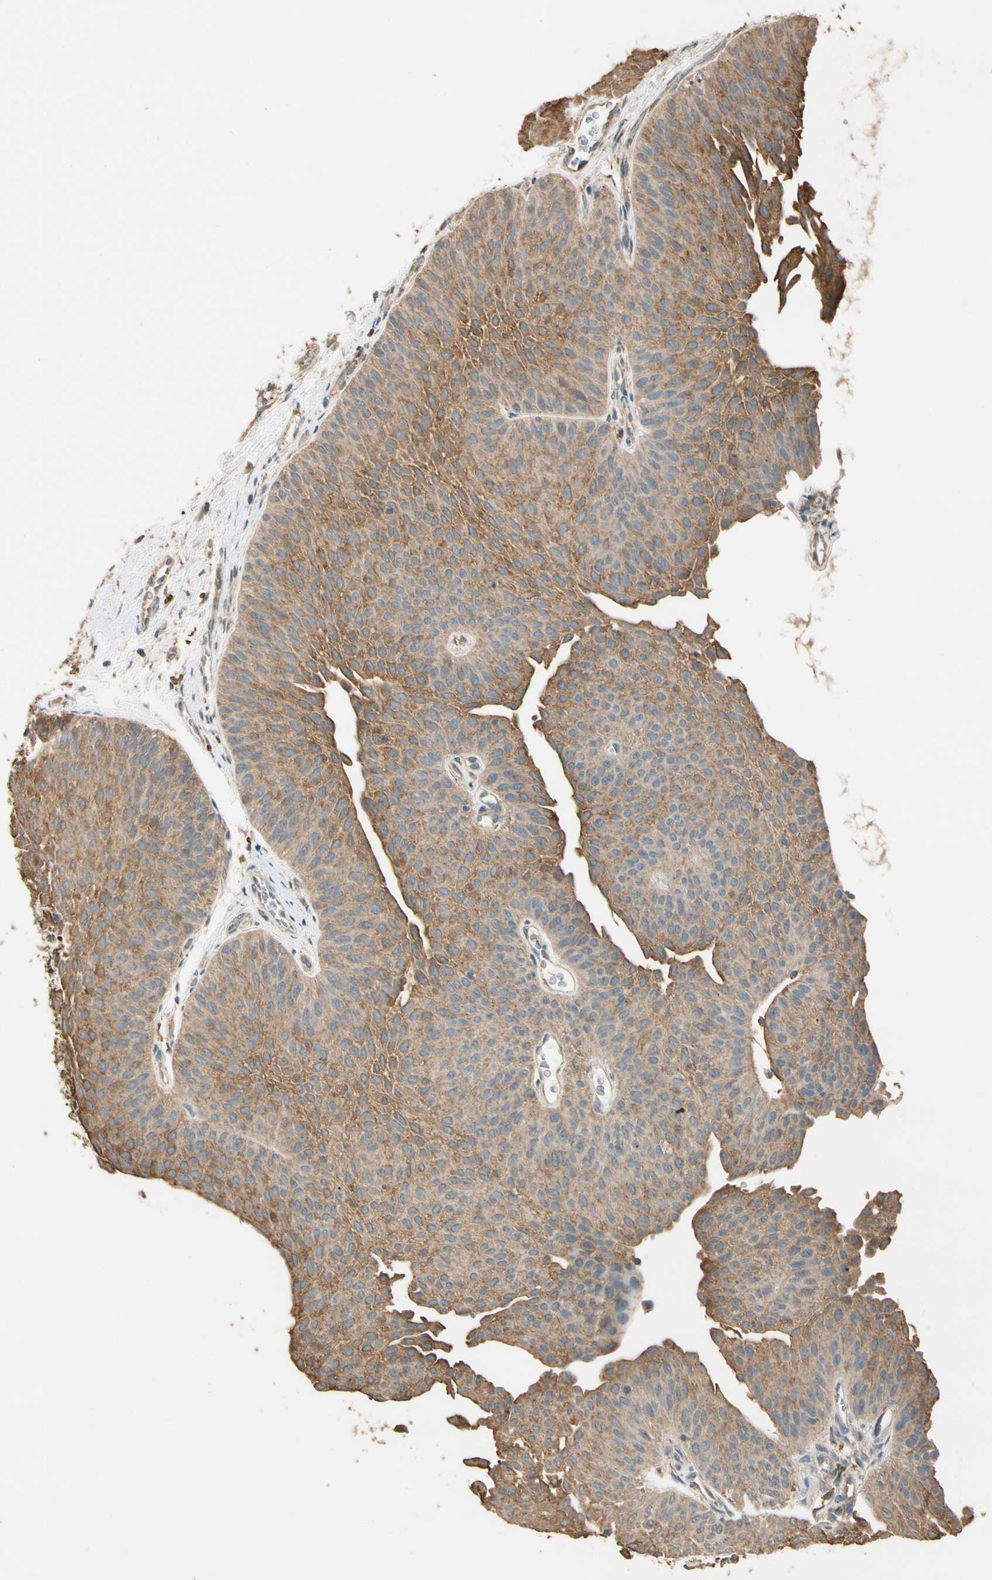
{"staining": {"intensity": "moderate", "quantity": ">75%", "location": "cytoplasmic/membranous"}, "tissue": "urothelial cancer", "cell_type": "Tumor cells", "image_type": "cancer", "snomed": [{"axis": "morphology", "description": "Urothelial carcinoma, Low grade"}, {"axis": "topography", "description": "Urinary bladder"}], "caption": "Immunohistochemistry (DAB (3,3'-diaminobenzidine)) staining of urothelial cancer exhibits moderate cytoplasmic/membranous protein positivity in about >75% of tumor cells.", "gene": "CDH6", "patient": {"sex": "female", "age": 60}}